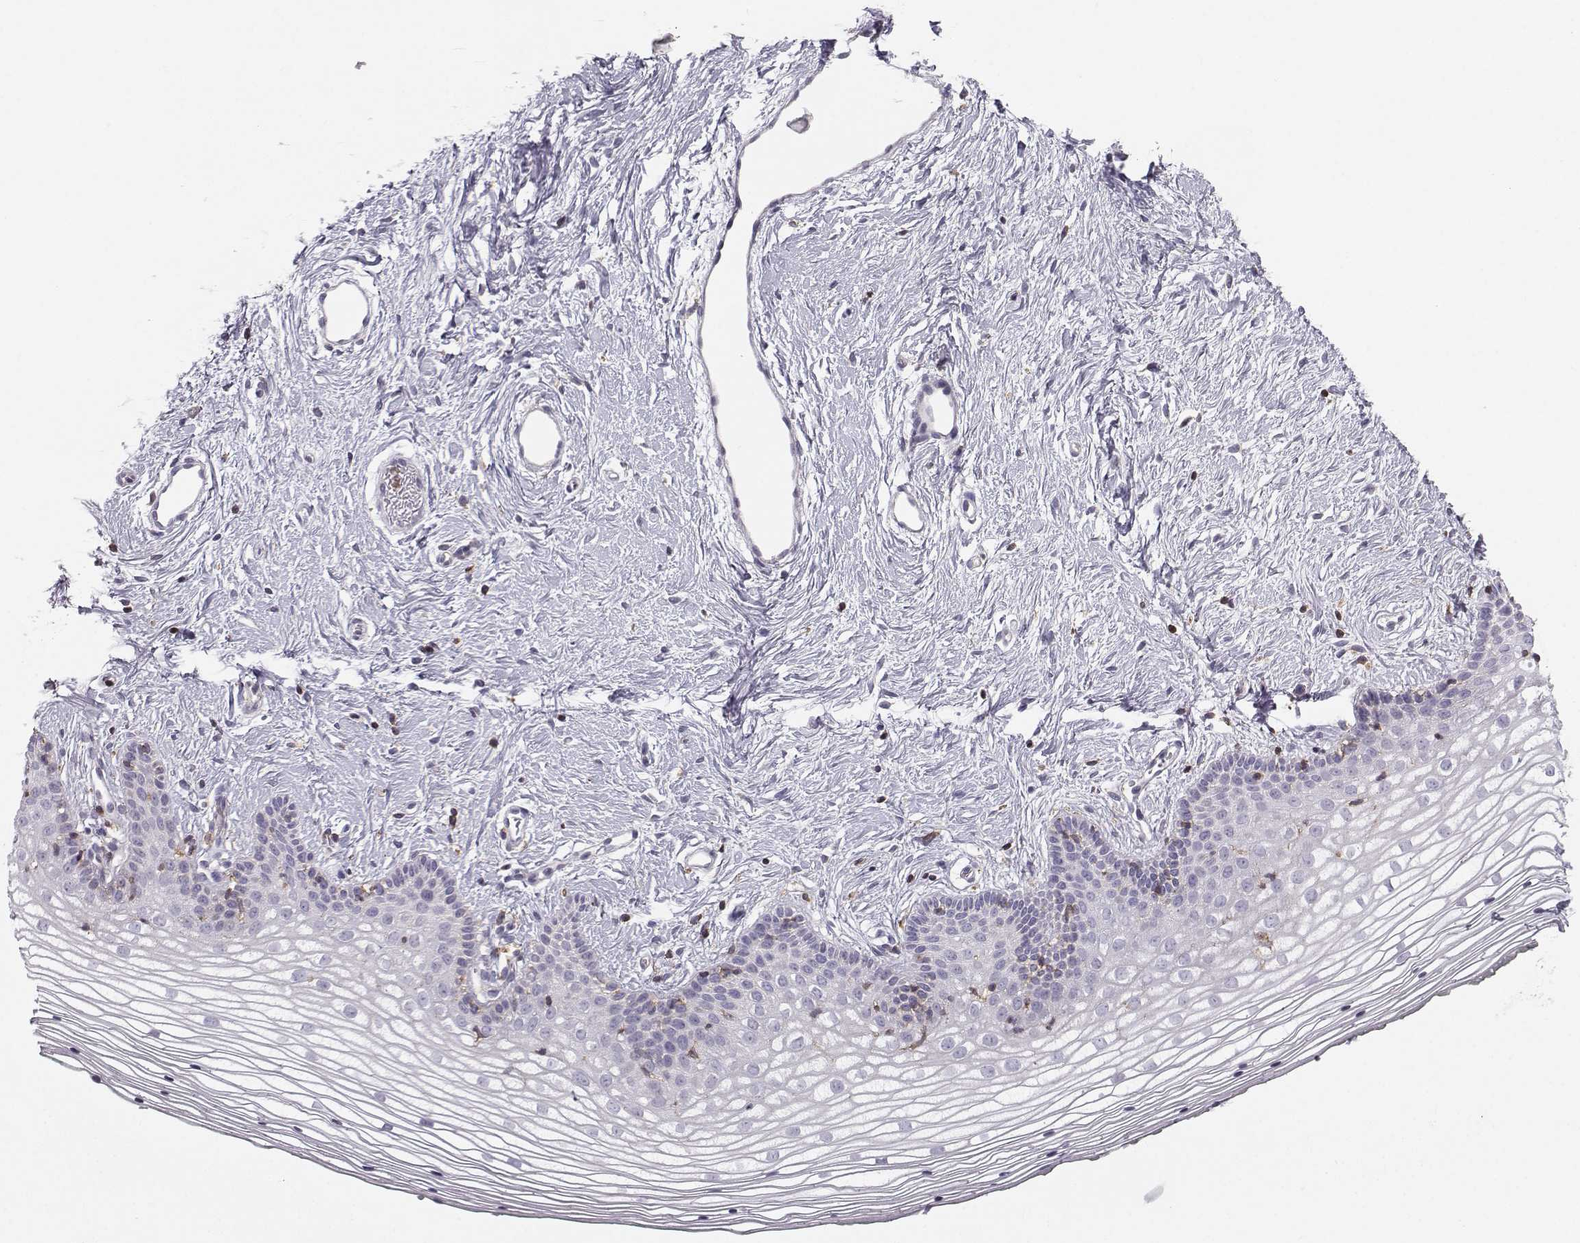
{"staining": {"intensity": "negative", "quantity": "none", "location": "none"}, "tissue": "vagina", "cell_type": "Squamous epithelial cells", "image_type": "normal", "snomed": [{"axis": "morphology", "description": "Normal tissue, NOS"}, {"axis": "topography", "description": "Vagina"}], "caption": "A micrograph of vagina stained for a protein shows no brown staining in squamous epithelial cells.", "gene": "ZBTB32", "patient": {"sex": "female", "age": 36}}